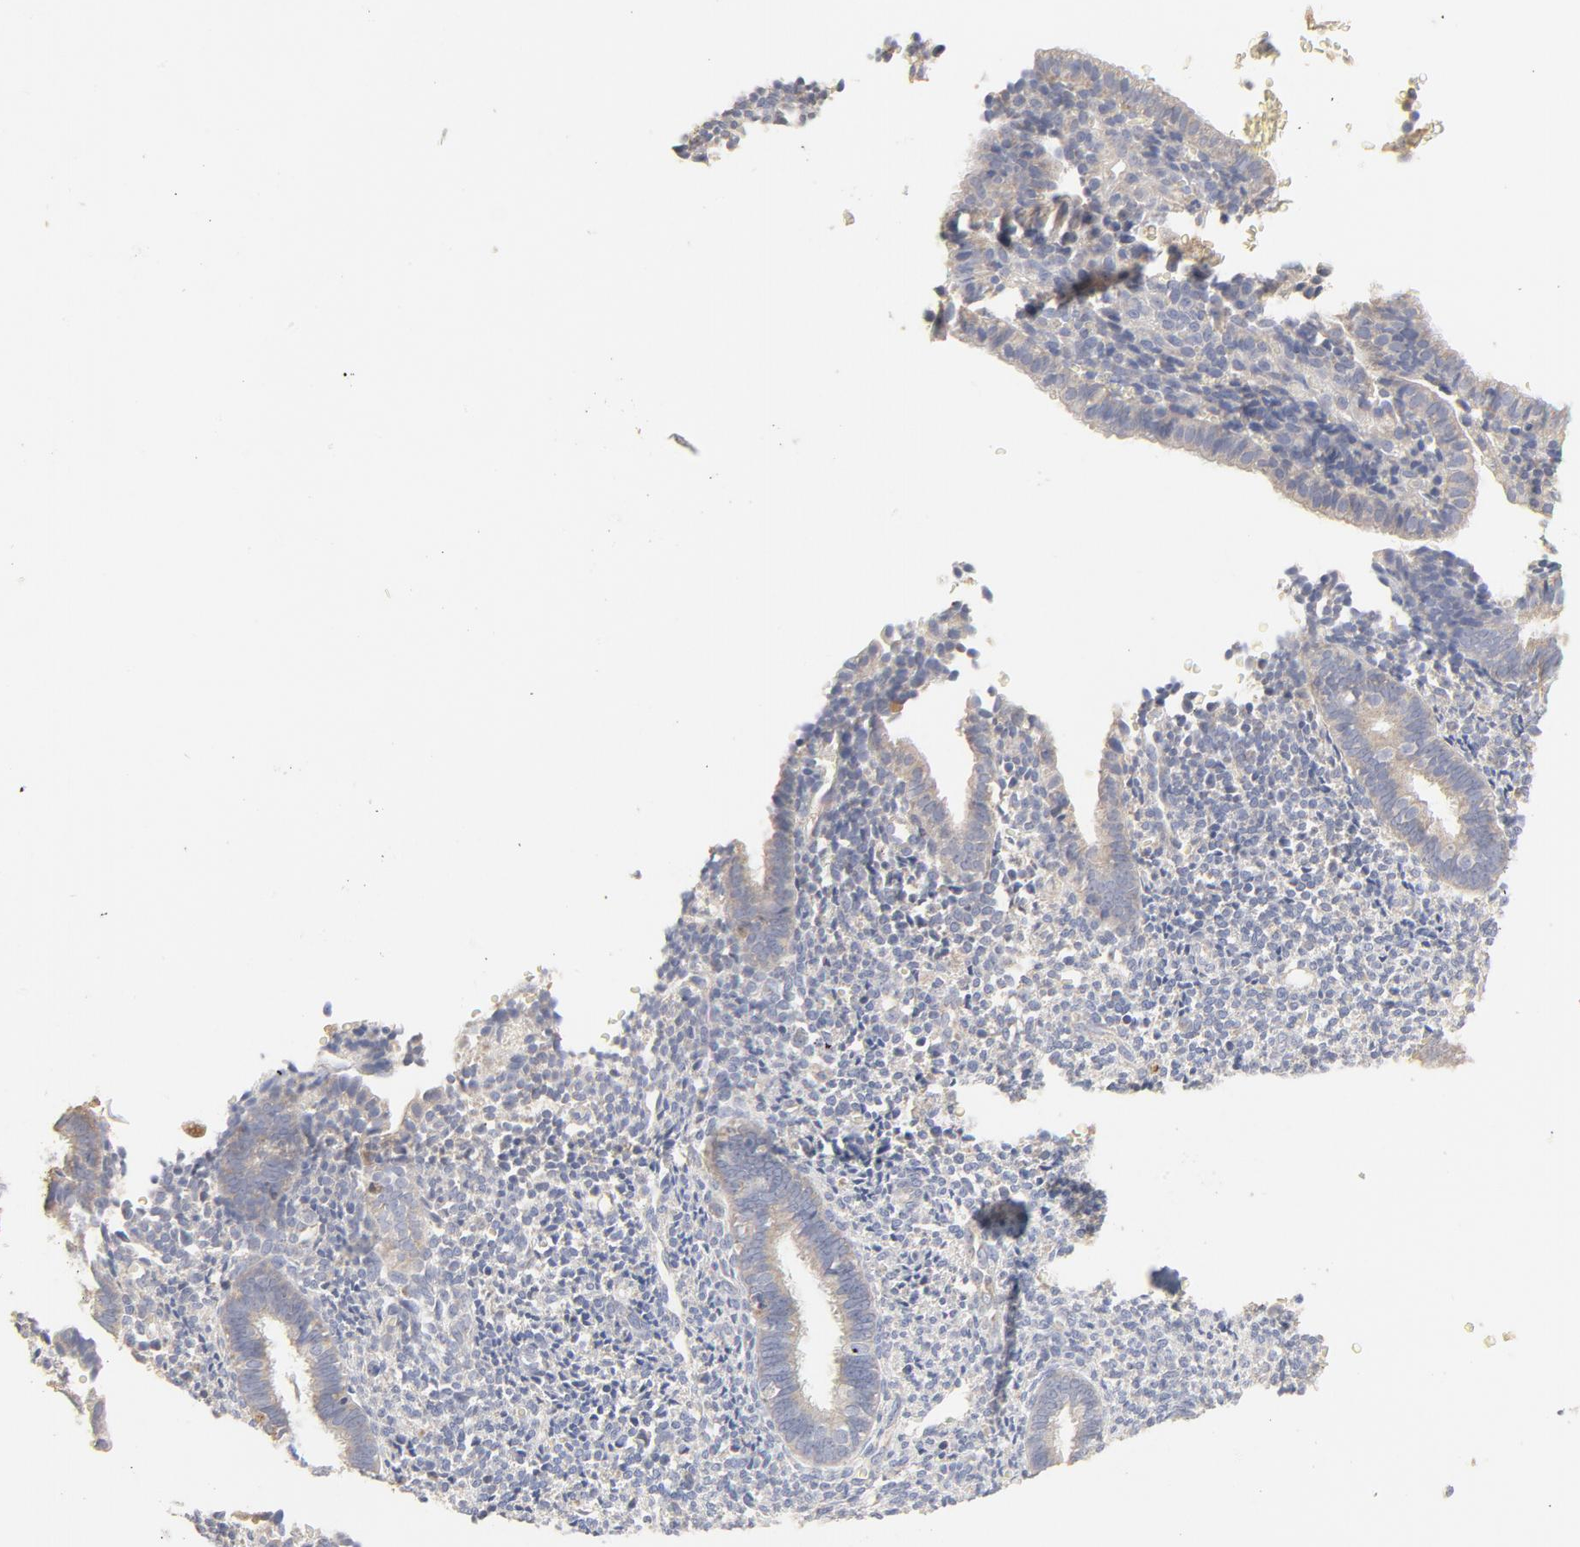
{"staining": {"intensity": "negative", "quantity": "none", "location": "none"}, "tissue": "endometrium", "cell_type": "Cells in endometrial stroma", "image_type": "normal", "snomed": [{"axis": "morphology", "description": "Normal tissue, NOS"}, {"axis": "topography", "description": "Endometrium"}], "caption": "IHC of benign human endometrium exhibits no staining in cells in endometrial stroma.", "gene": "FCGBP", "patient": {"sex": "female", "age": 27}}